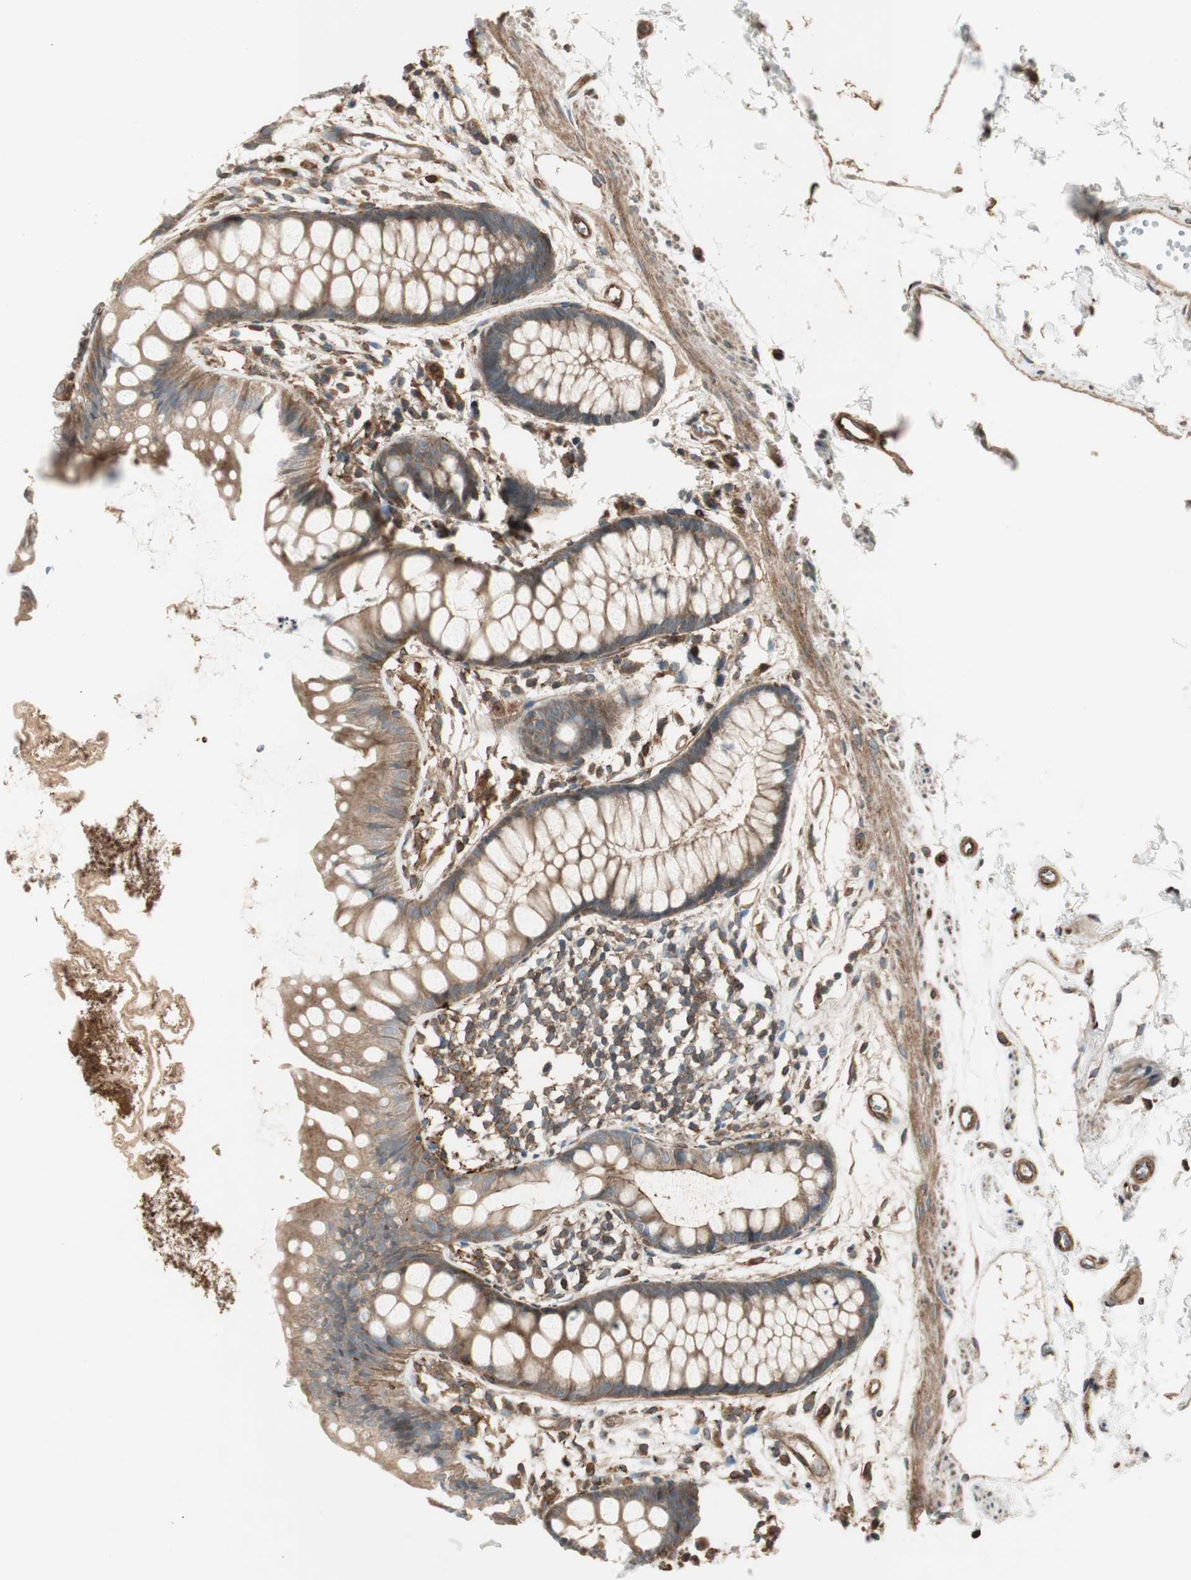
{"staining": {"intensity": "moderate", "quantity": ">75%", "location": "cytoplasmic/membranous"}, "tissue": "rectum", "cell_type": "Glandular cells", "image_type": "normal", "snomed": [{"axis": "morphology", "description": "Normal tissue, NOS"}, {"axis": "topography", "description": "Rectum"}], "caption": "Immunohistochemical staining of normal rectum exhibits >75% levels of moderate cytoplasmic/membranous protein staining in approximately >75% of glandular cells.", "gene": "PRKG1", "patient": {"sex": "female", "age": 66}}